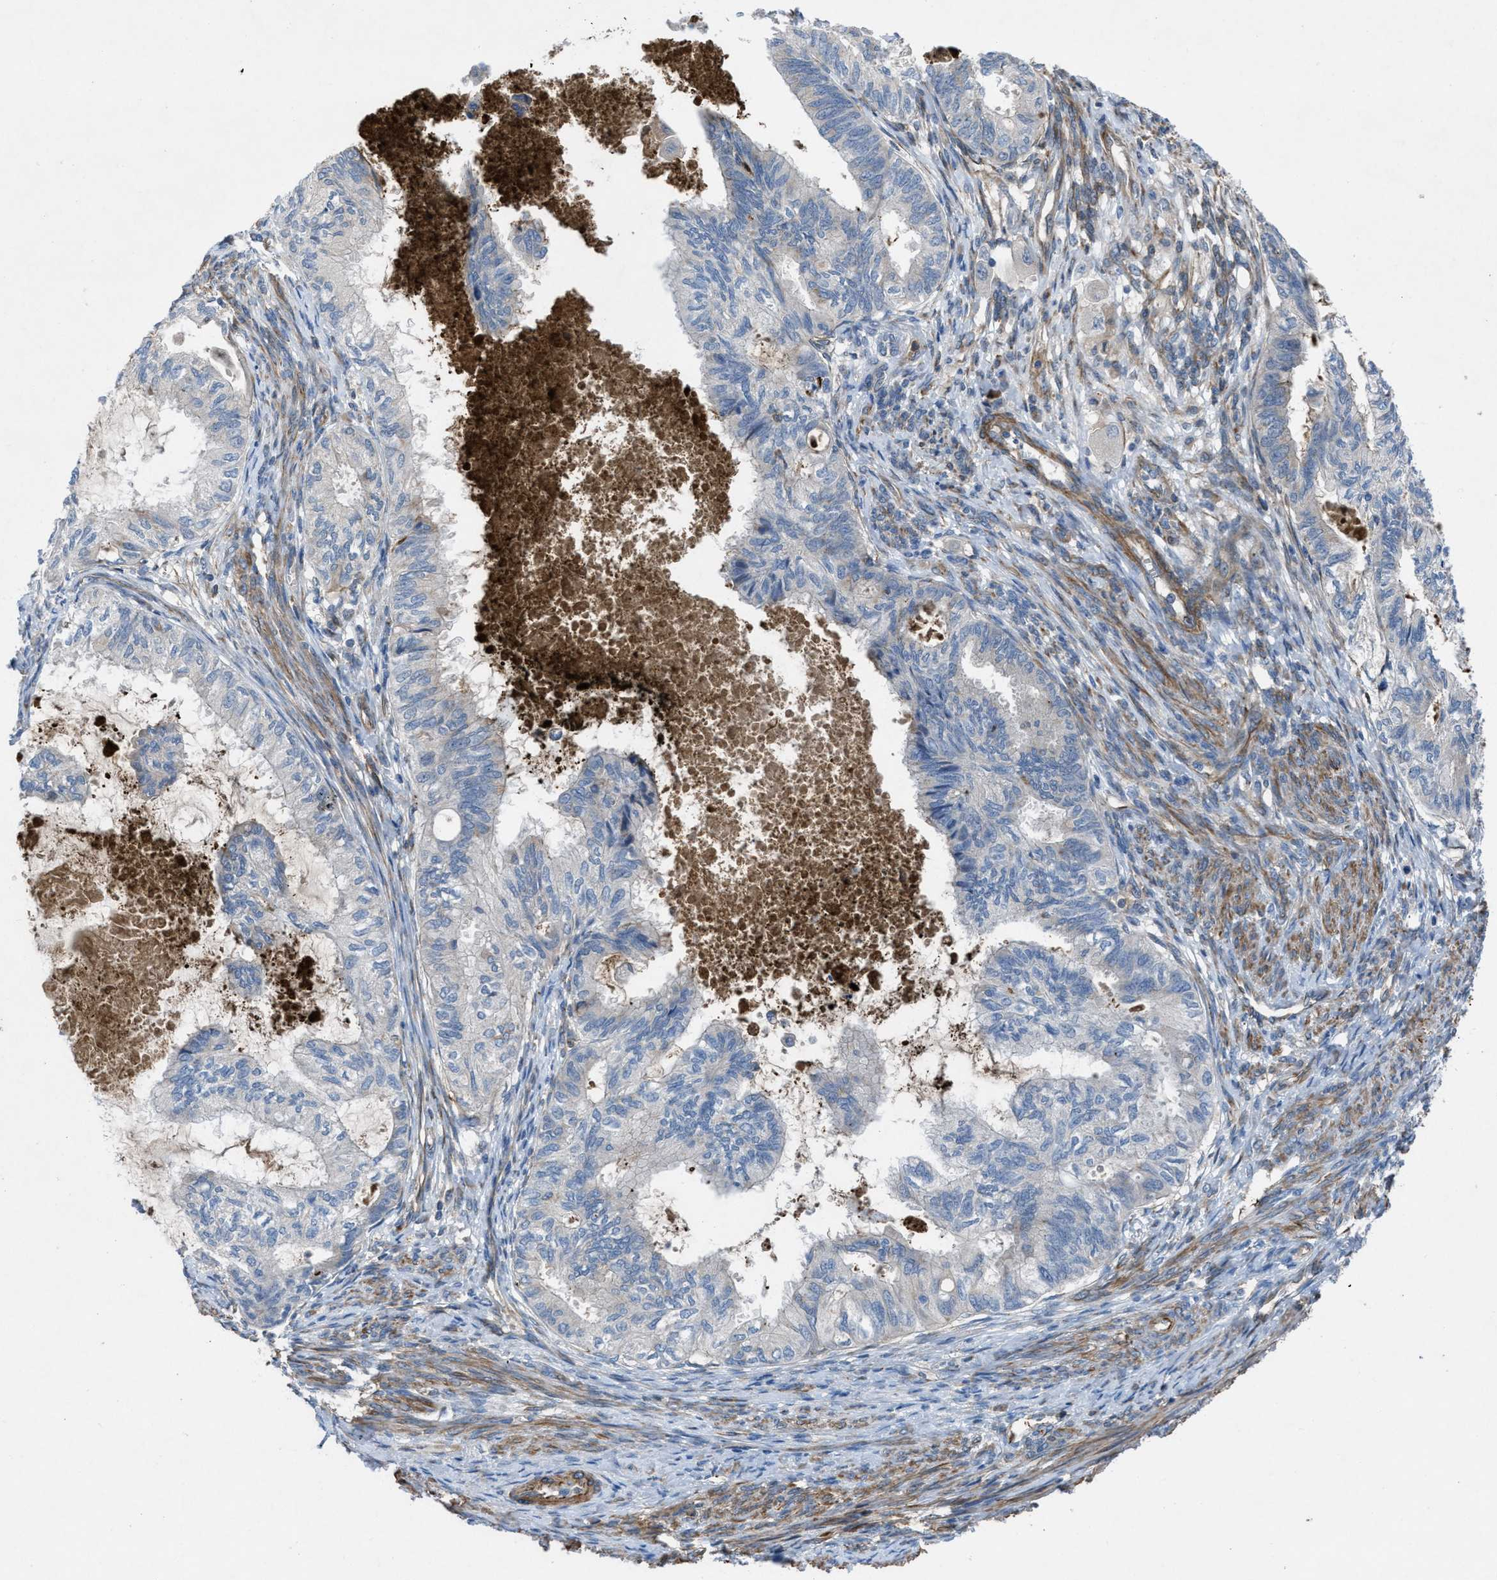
{"staining": {"intensity": "weak", "quantity": "<25%", "location": "cytoplasmic/membranous"}, "tissue": "cervical cancer", "cell_type": "Tumor cells", "image_type": "cancer", "snomed": [{"axis": "morphology", "description": "Normal tissue, NOS"}, {"axis": "morphology", "description": "Adenocarcinoma, NOS"}, {"axis": "topography", "description": "Cervix"}, {"axis": "topography", "description": "Endometrium"}], "caption": "Protein analysis of cervical cancer displays no significant staining in tumor cells. (DAB immunohistochemistry with hematoxylin counter stain).", "gene": "SLC6A9", "patient": {"sex": "female", "age": 86}}